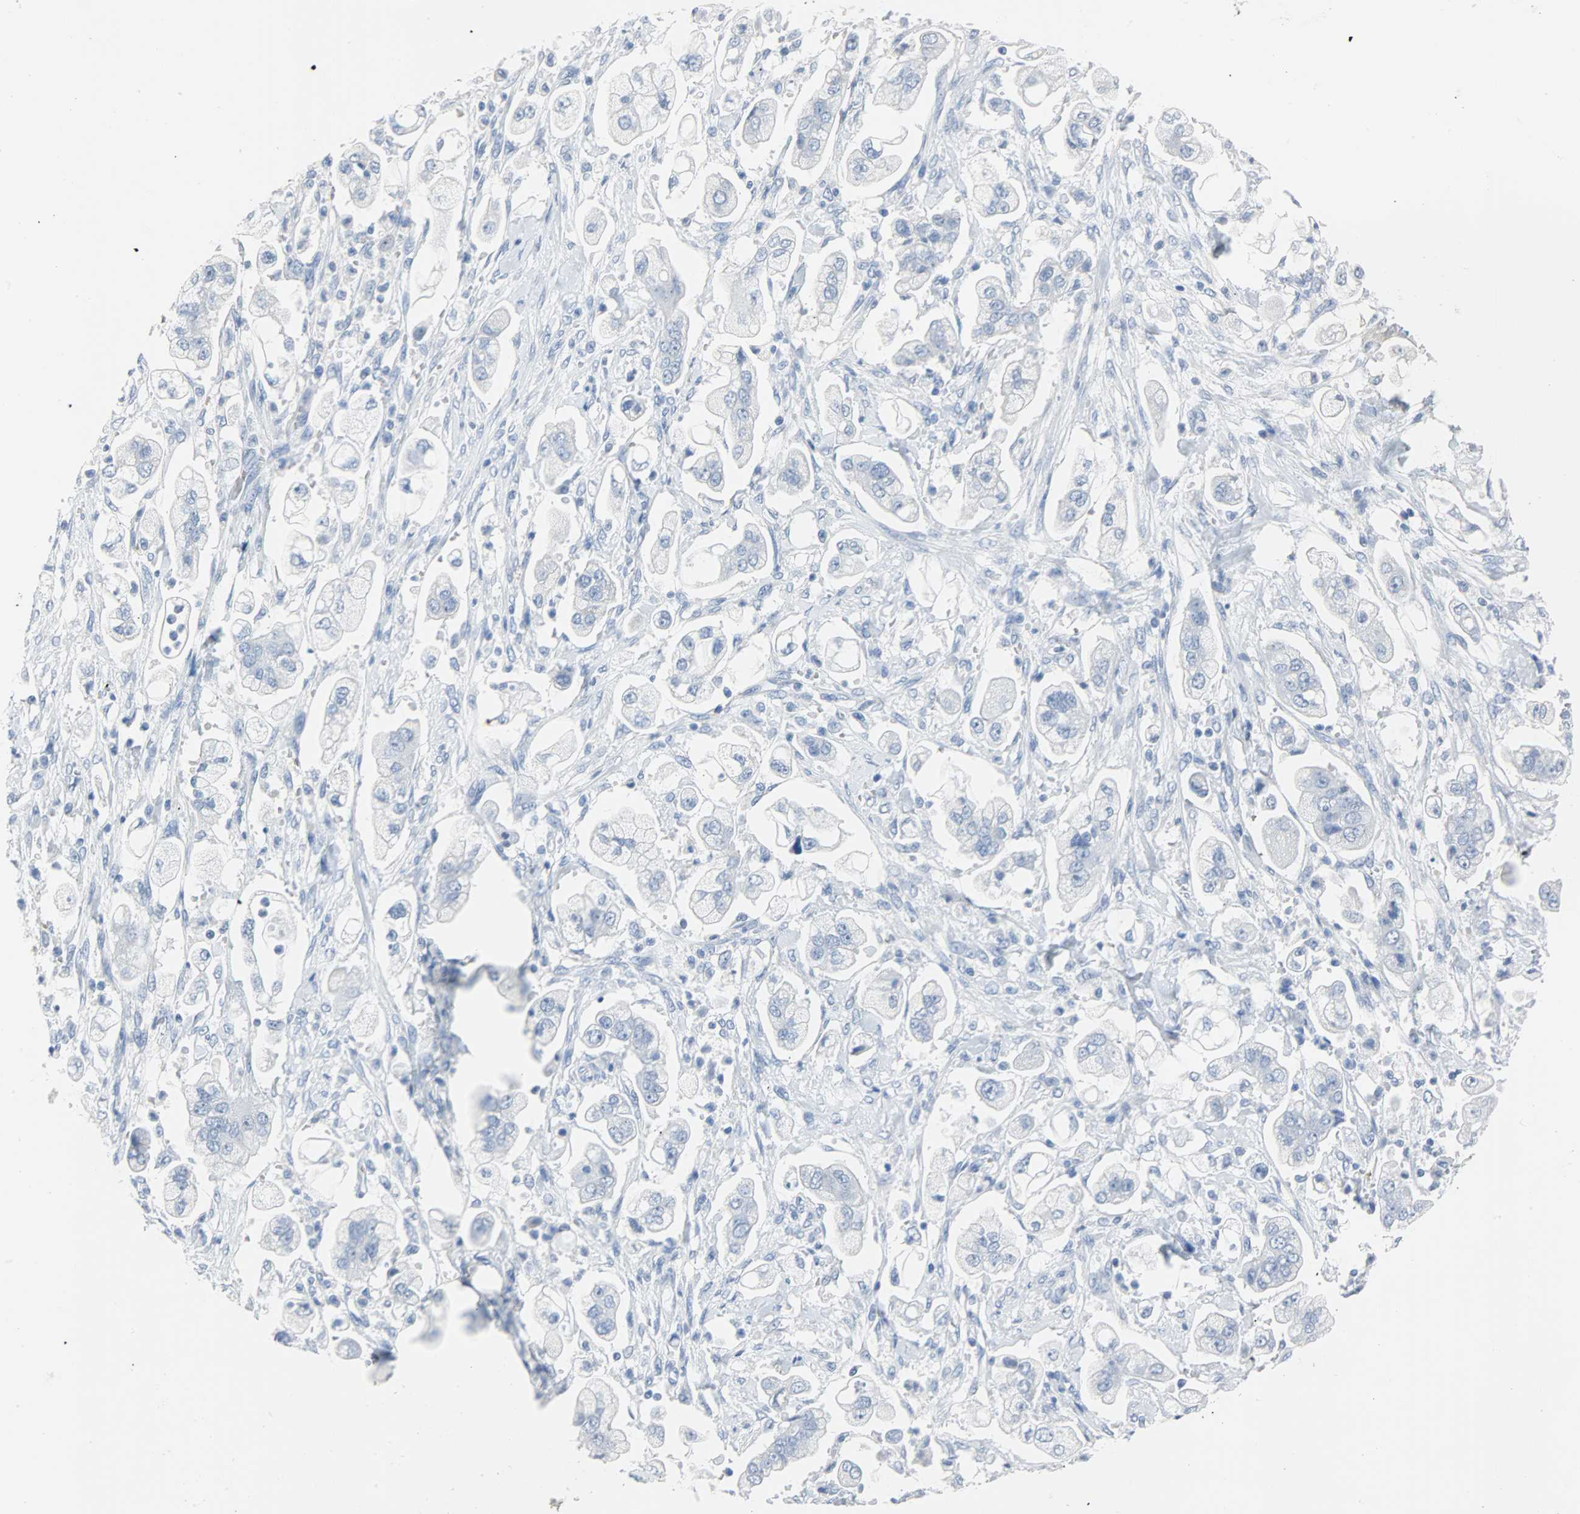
{"staining": {"intensity": "negative", "quantity": "none", "location": "none"}, "tissue": "stomach cancer", "cell_type": "Tumor cells", "image_type": "cancer", "snomed": [{"axis": "morphology", "description": "Adenocarcinoma, NOS"}, {"axis": "topography", "description": "Stomach"}], "caption": "The histopathology image shows no staining of tumor cells in adenocarcinoma (stomach).", "gene": "CA3", "patient": {"sex": "male", "age": 62}}